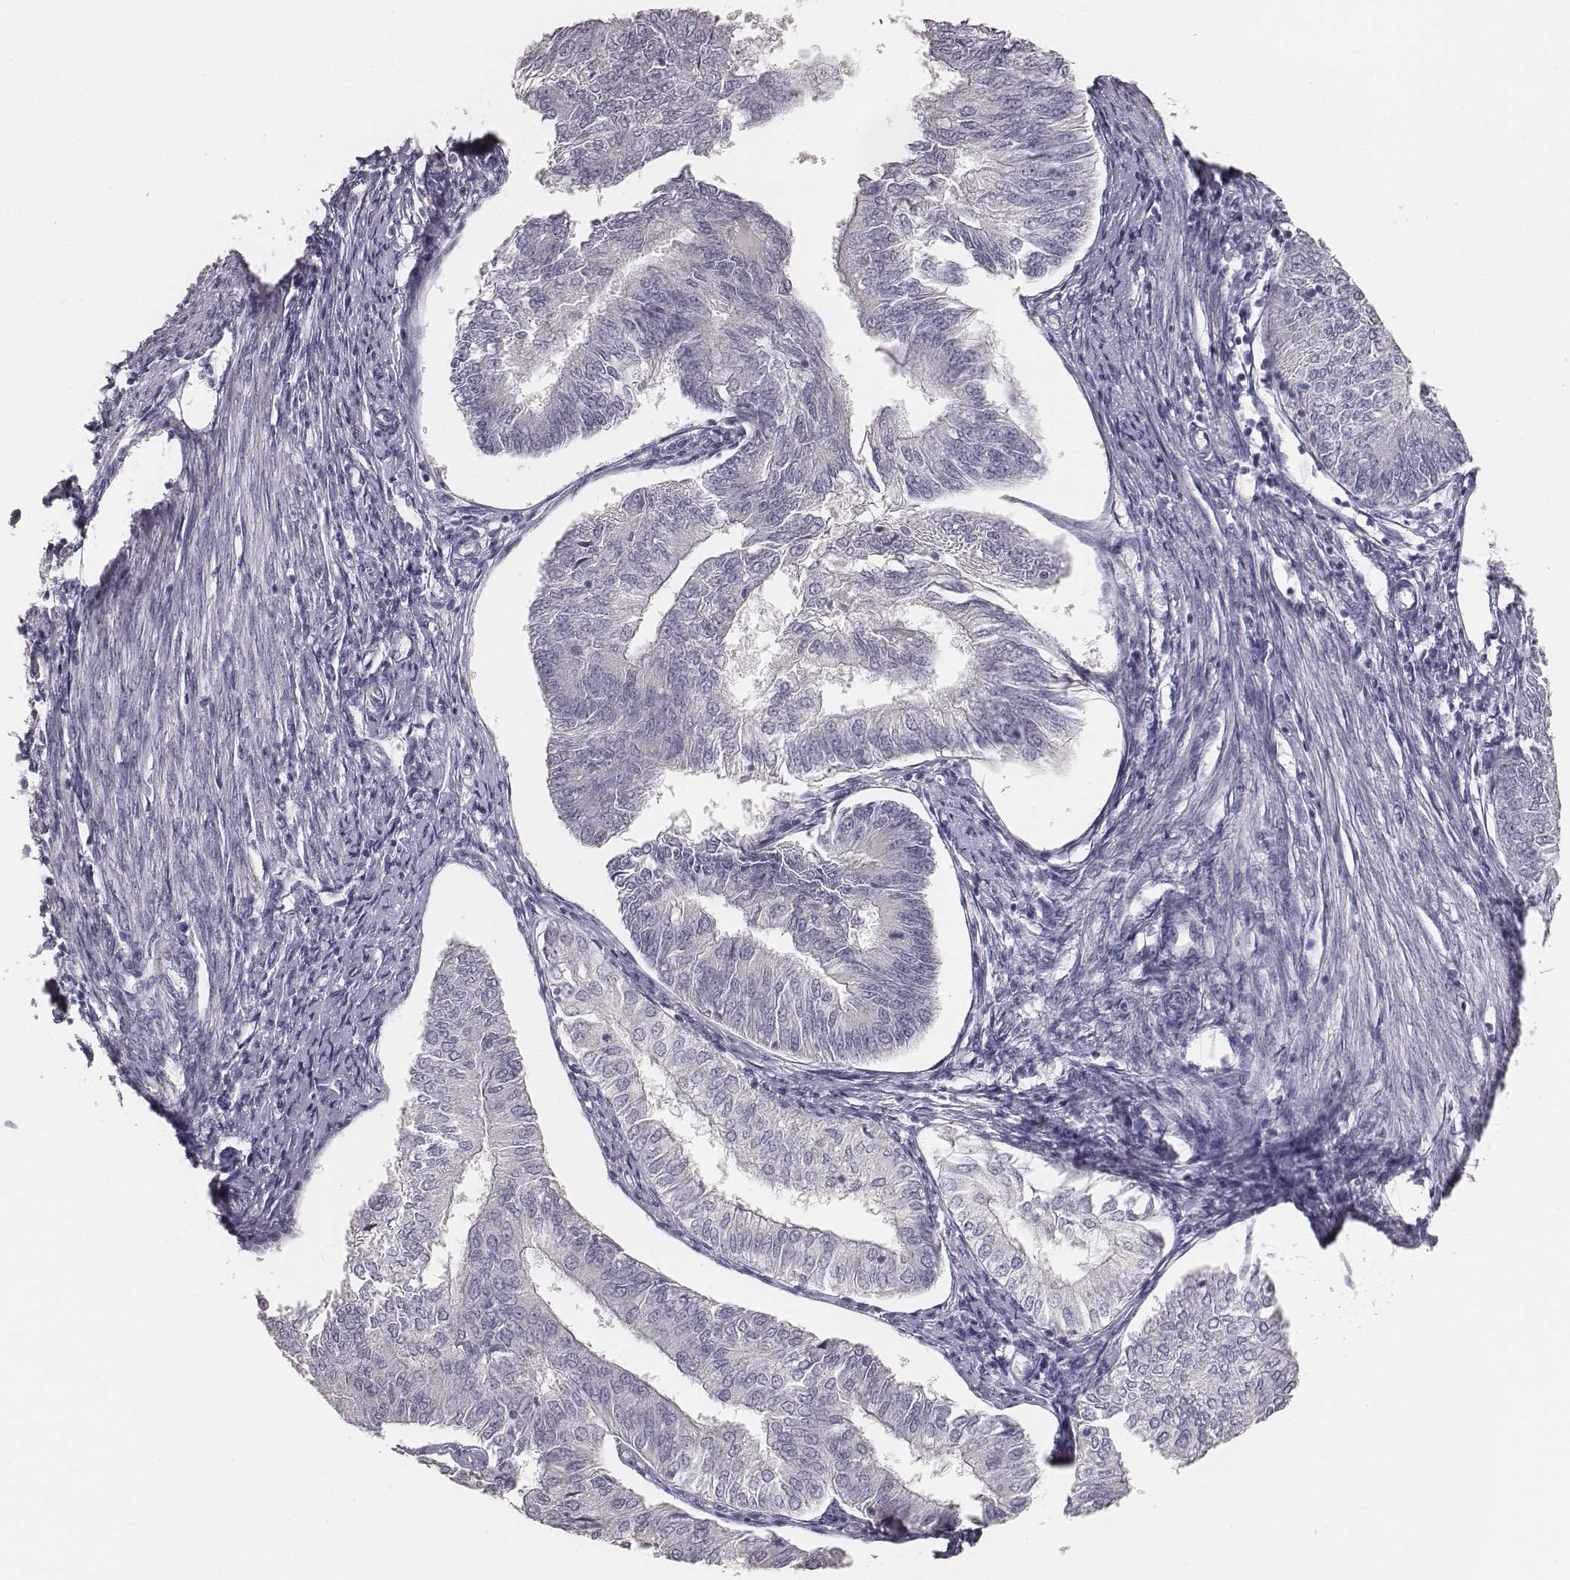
{"staining": {"intensity": "negative", "quantity": "none", "location": "none"}, "tissue": "endometrial cancer", "cell_type": "Tumor cells", "image_type": "cancer", "snomed": [{"axis": "morphology", "description": "Adenocarcinoma, NOS"}, {"axis": "topography", "description": "Endometrium"}], "caption": "The image shows no significant staining in tumor cells of endometrial adenocarcinoma.", "gene": "MYH6", "patient": {"sex": "female", "age": 58}}